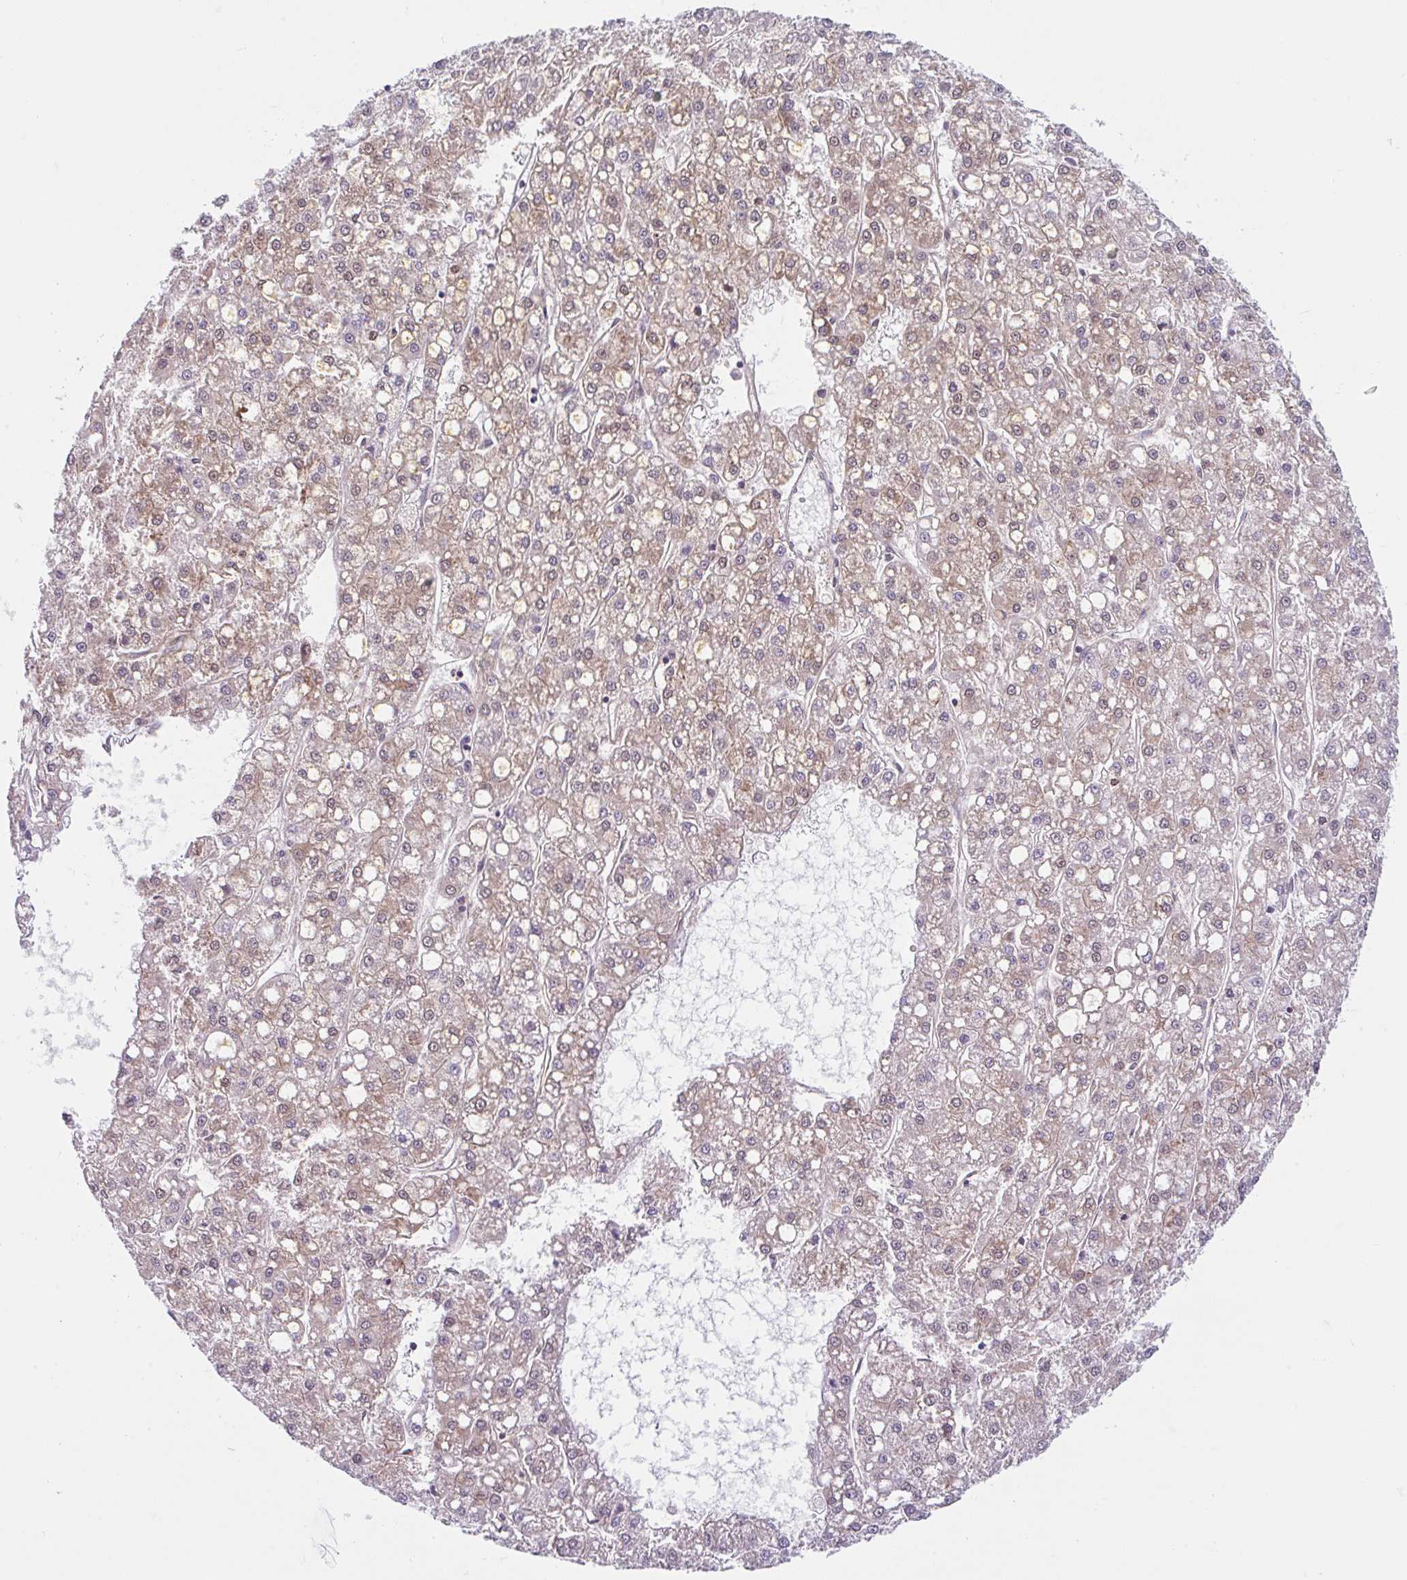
{"staining": {"intensity": "weak", "quantity": ">75%", "location": "cytoplasmic/membranous,nuclear"}, "tissue": "liver cancer", "cell_type": "Tumor cells", "image_type": "cancer", "snomed": [{"axis": "morphology", "description": "Carcinoma, Hepatocellular, NOS"}, {"axis": "topography", "description": "Liver"}], "caption": "Human liver cancer (hepatocellular carcinoma) stained with a protein marker demonstrates weak staining in tumor cells.", "gene": "RALBP1", "patient": {"sex": "male", "age": 67}}